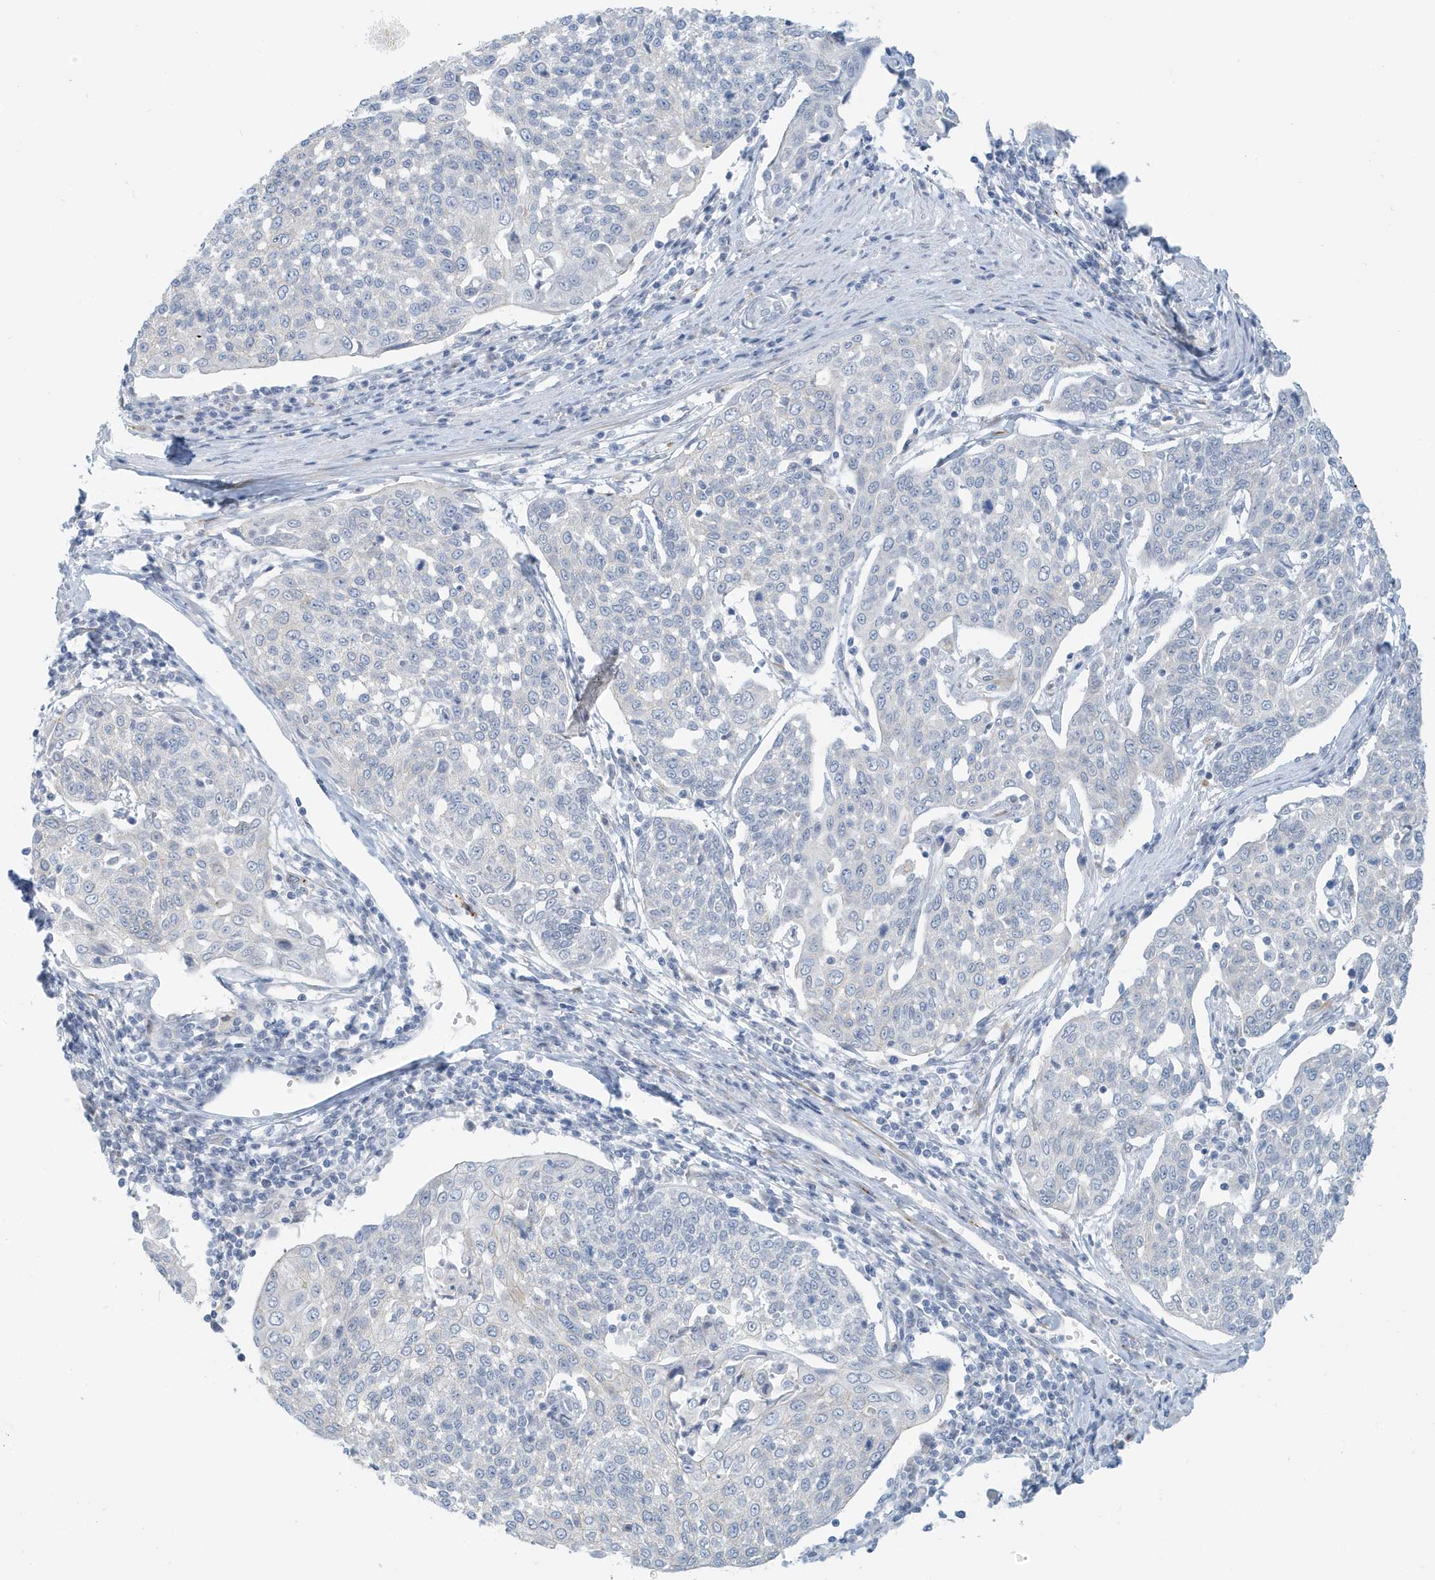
{"staining": {"intensity": "negative", "quantity": "none", "location": "none"}, "tissue": "cervical cancer", "cell_type": "Tumor cells", "image_type": "cancer", "snomed": [{"axis": "morphology", "description": "Squamous cell carcinoma, NOS"}, {"axis": "topography", "description": "Cervix"}], "caption": "Protein analysis of cervical cancer exhibits no significant staining in tumor cells.", "gene": "PERM1", "patient": {"sex": "female", "age": 34}}